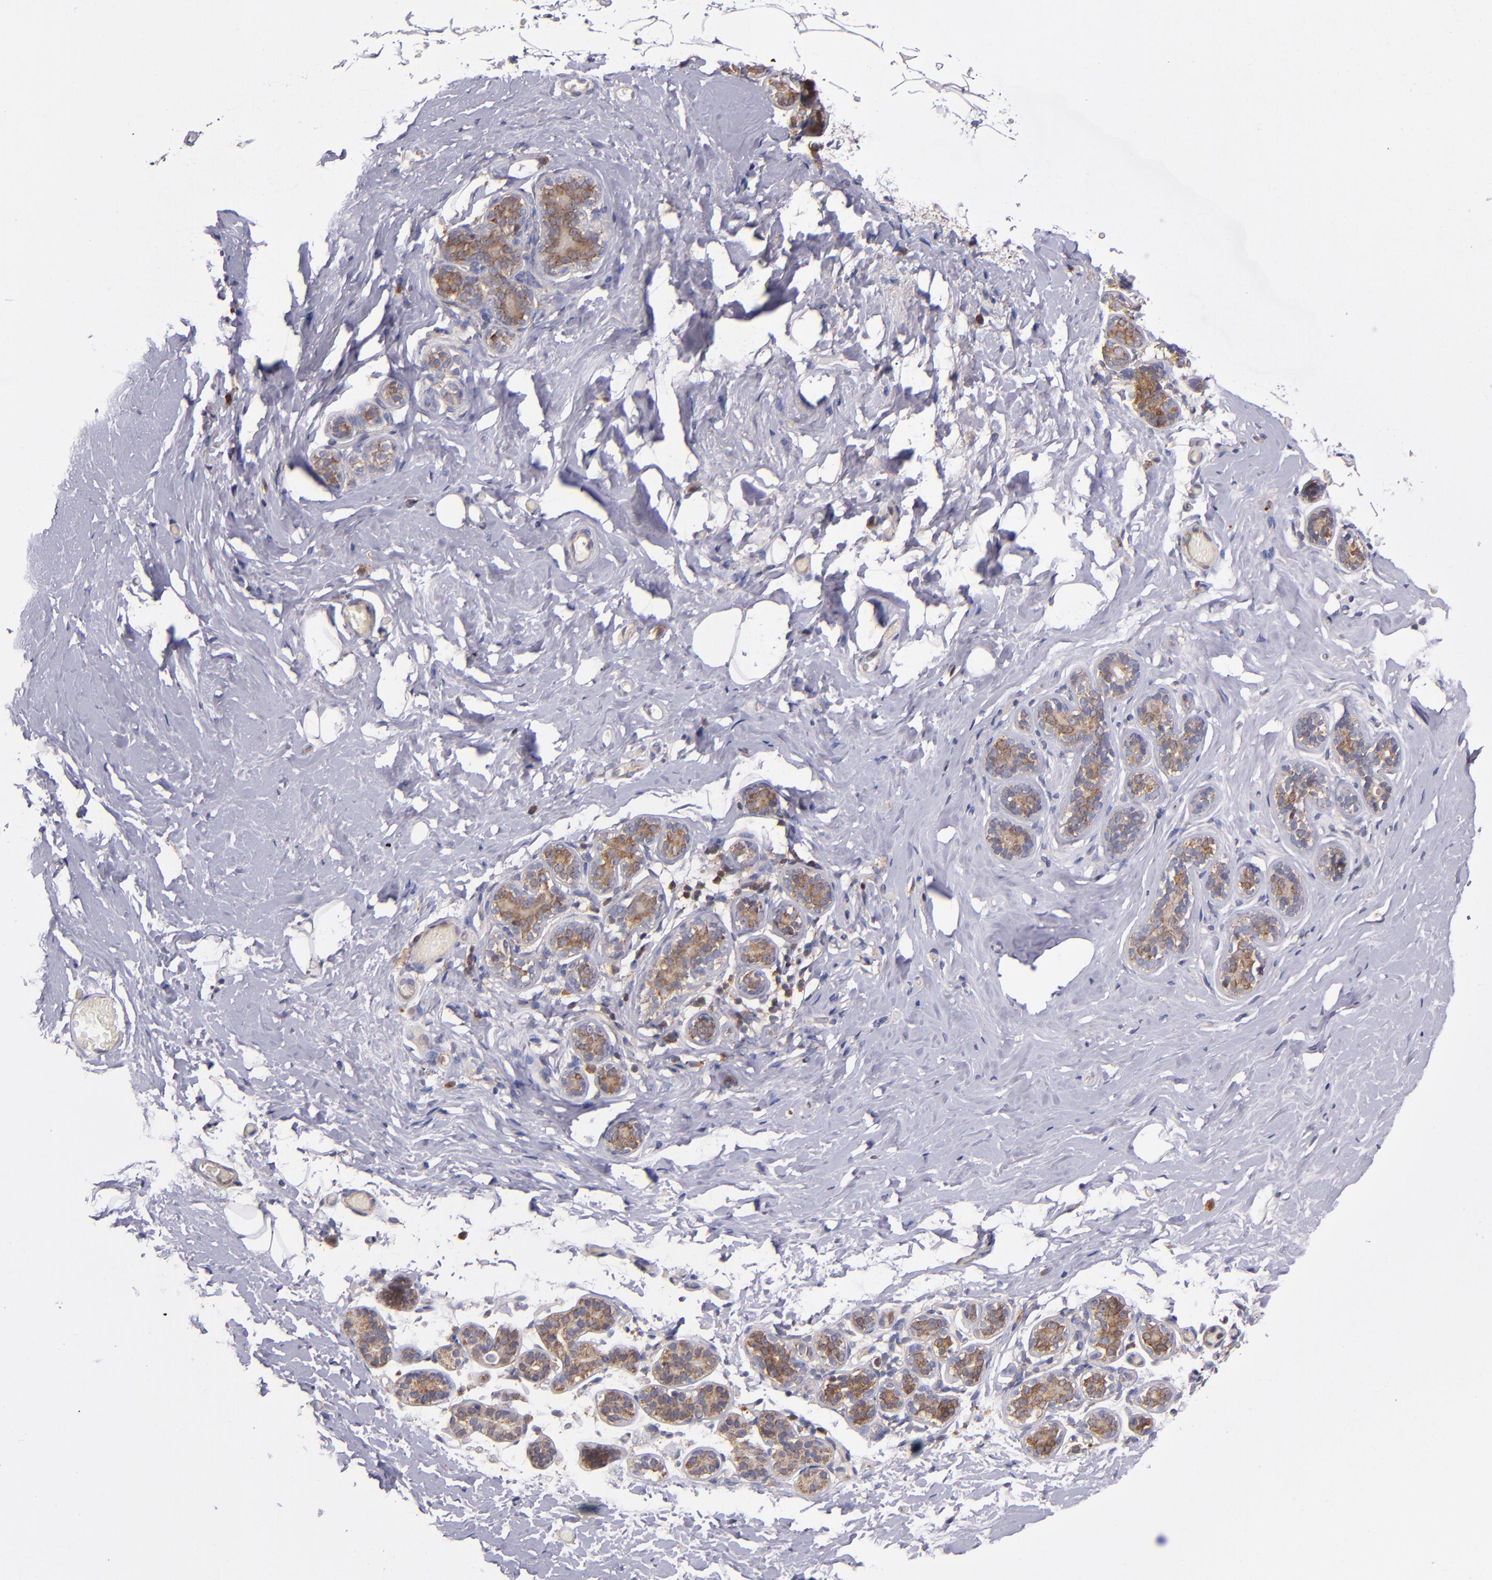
{"staining": {"intensity": "negative", "quantity": "none", "location": "none"}, "tissue": "breast", "cell_type": "Adipocytes", "image_type": "normal", "snomed": [{"axis": "morphology", "description": "Normal tissue, NOS"}, {"axis": "topography", "description": "Breast"}, {"axis": "topography", "description": "Soft tissue"}], "caption": "Immunohistochemical staining of unremarkable human breast reveals no significant expression in adipocytes. (IHC, brightfield microscopy, high magnification).", "gene": "EIF4ENIF1", "patient": {"sex": "female", "age": 75}}